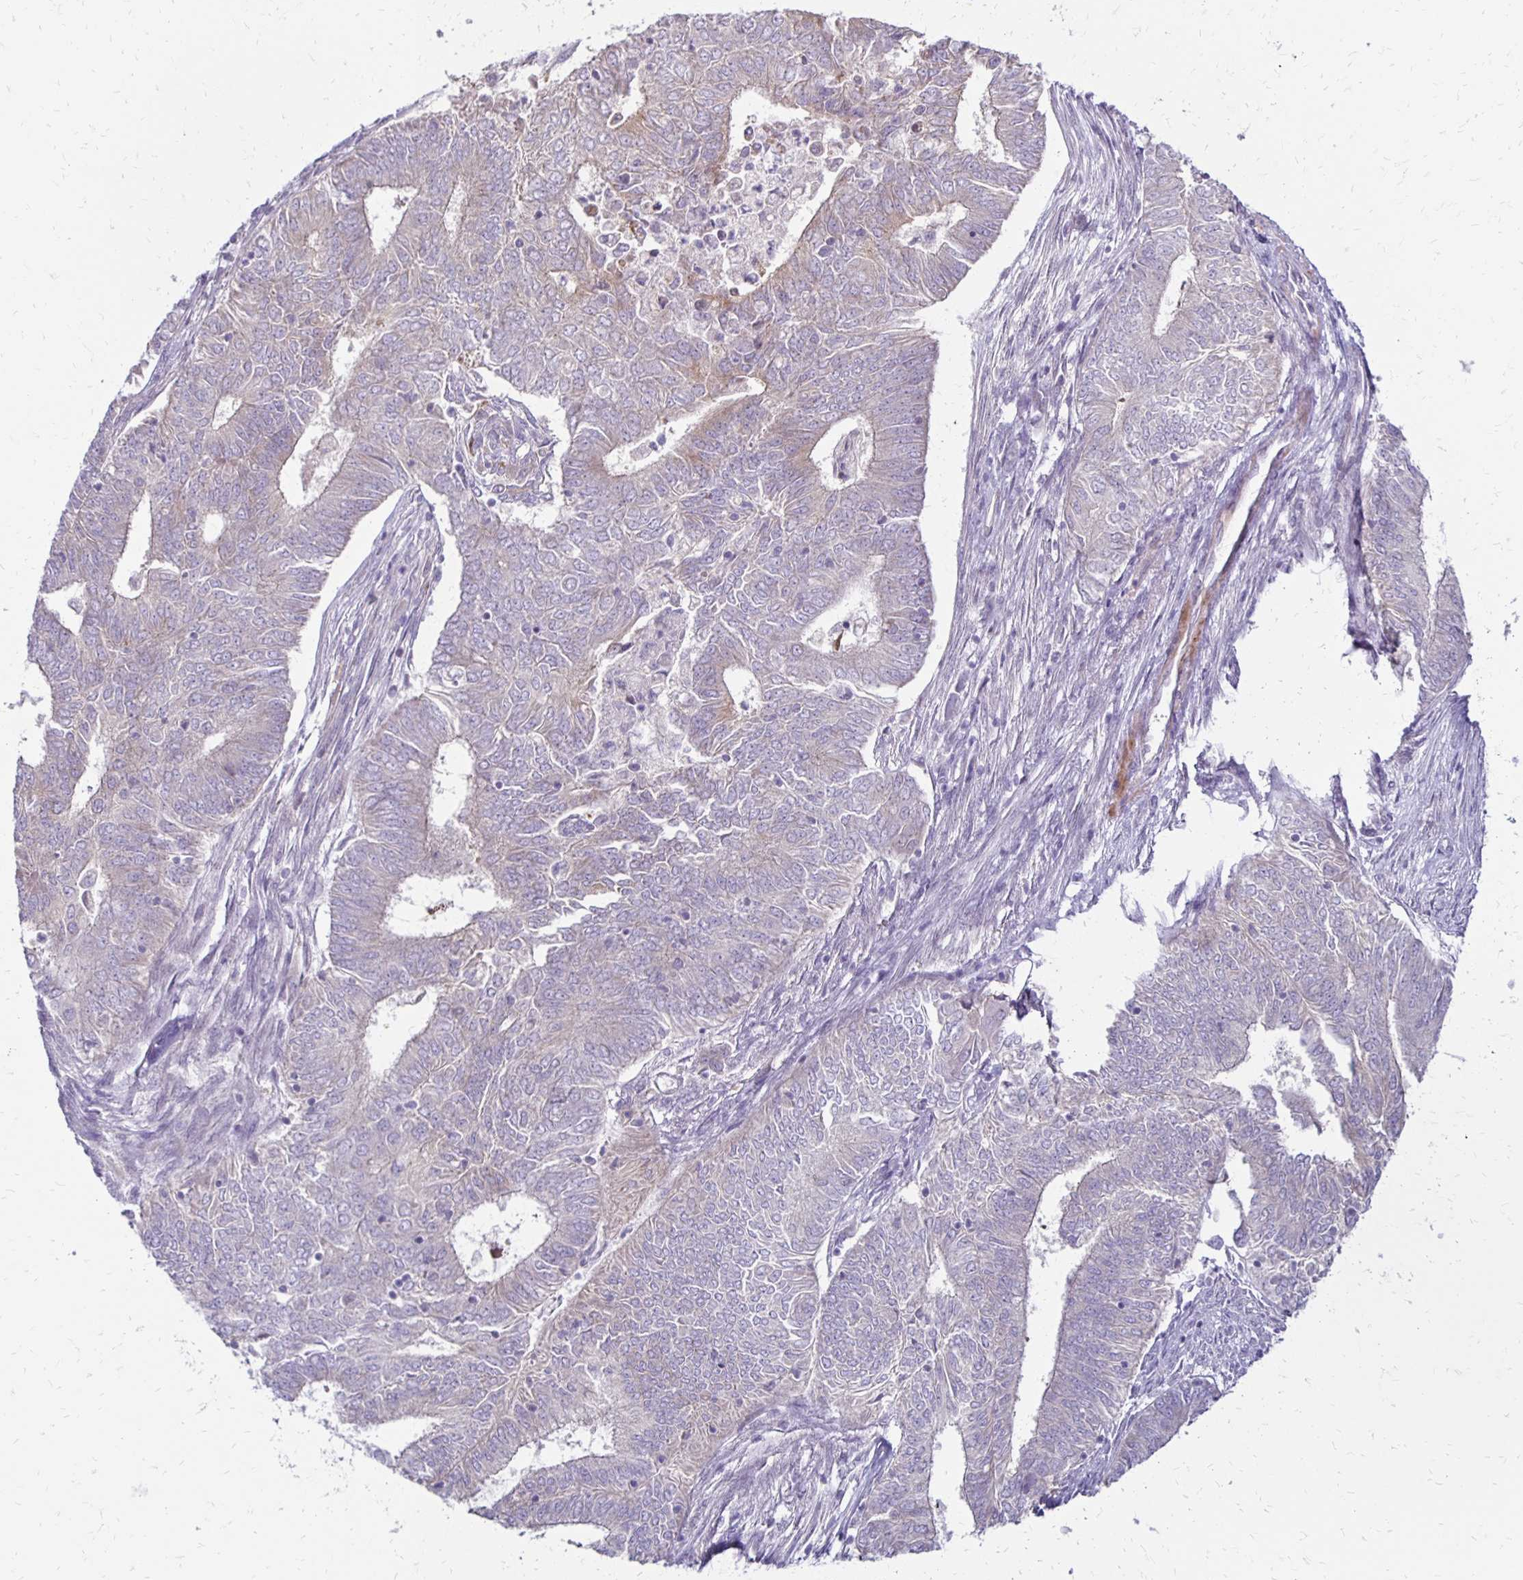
{"staining": {"intensity": "negative", "quantity": "none", "location": "none"}, "tissue": "endometrial cancer", "cell_type": "Tumor cells", "image_type": "cancer", "snomed": [{"axis": "morphology", "description": "Adenocarcinoma, NOS"}, {"axis": "topography", "description": "Endometrium"}], "caption": "A micrograph of human endometrial adenocarcinoma is negative for staining in tumor cells.", "gene": "KATNBL1", "patient": {"sex": "female", "age": 62}}